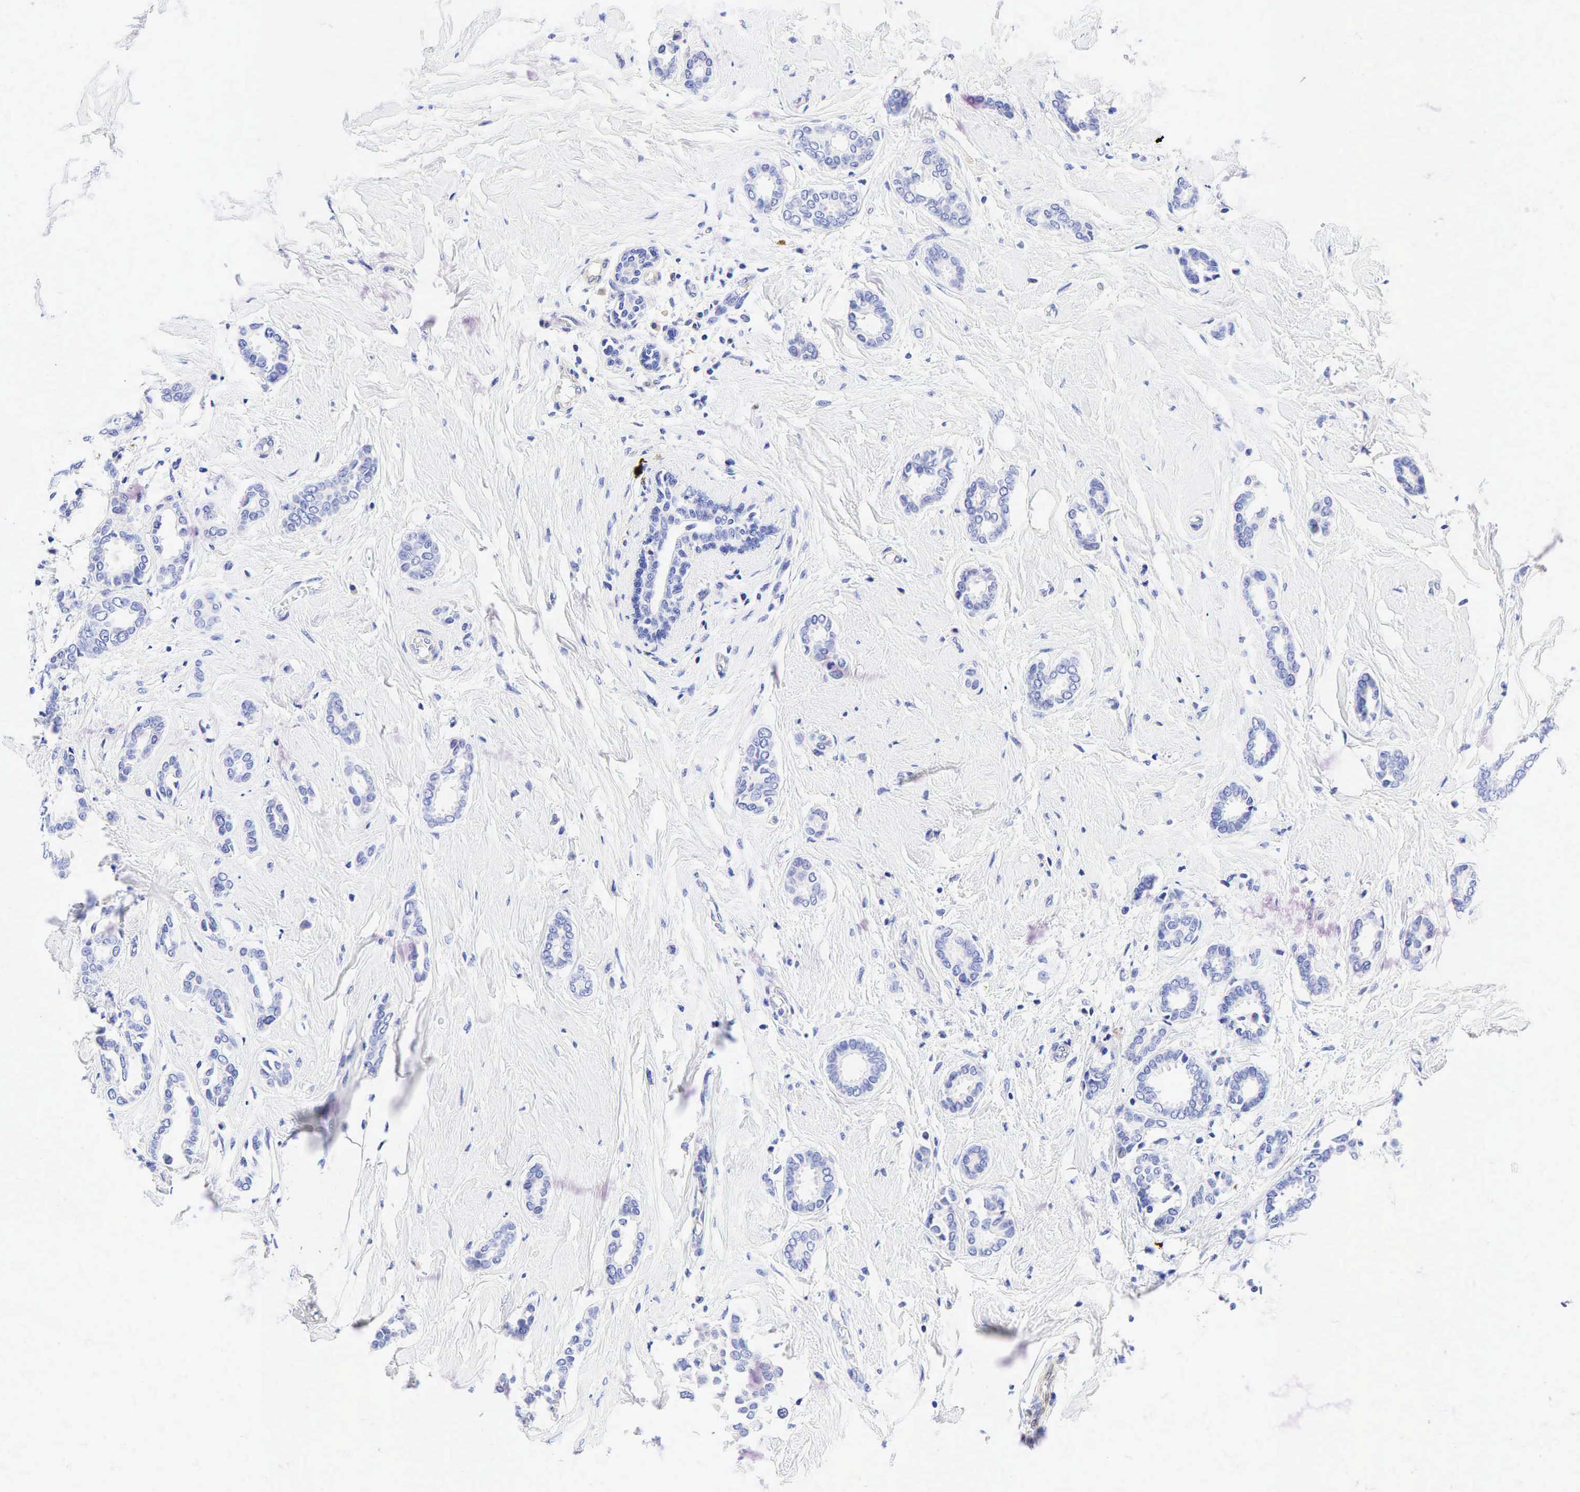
{"staining": {"intensity": "negative", "quantity": "none", "location": "none"}, "tissue": "breast cancer", "cell_type": "Tumor cells", "image_type": "cancer", "snomed": [{"axis": "morphology", "description": "Duct carcinoma"}, {"axis": "topography", "description": "Breast"}], "caption": "Photomicrograph shows no significant protein positivity in tumor cells of breast cancer. Nuclei are stained in blue.", "gene": "TNFRSF8", "patient": {"sex": "female", "age": 50}}